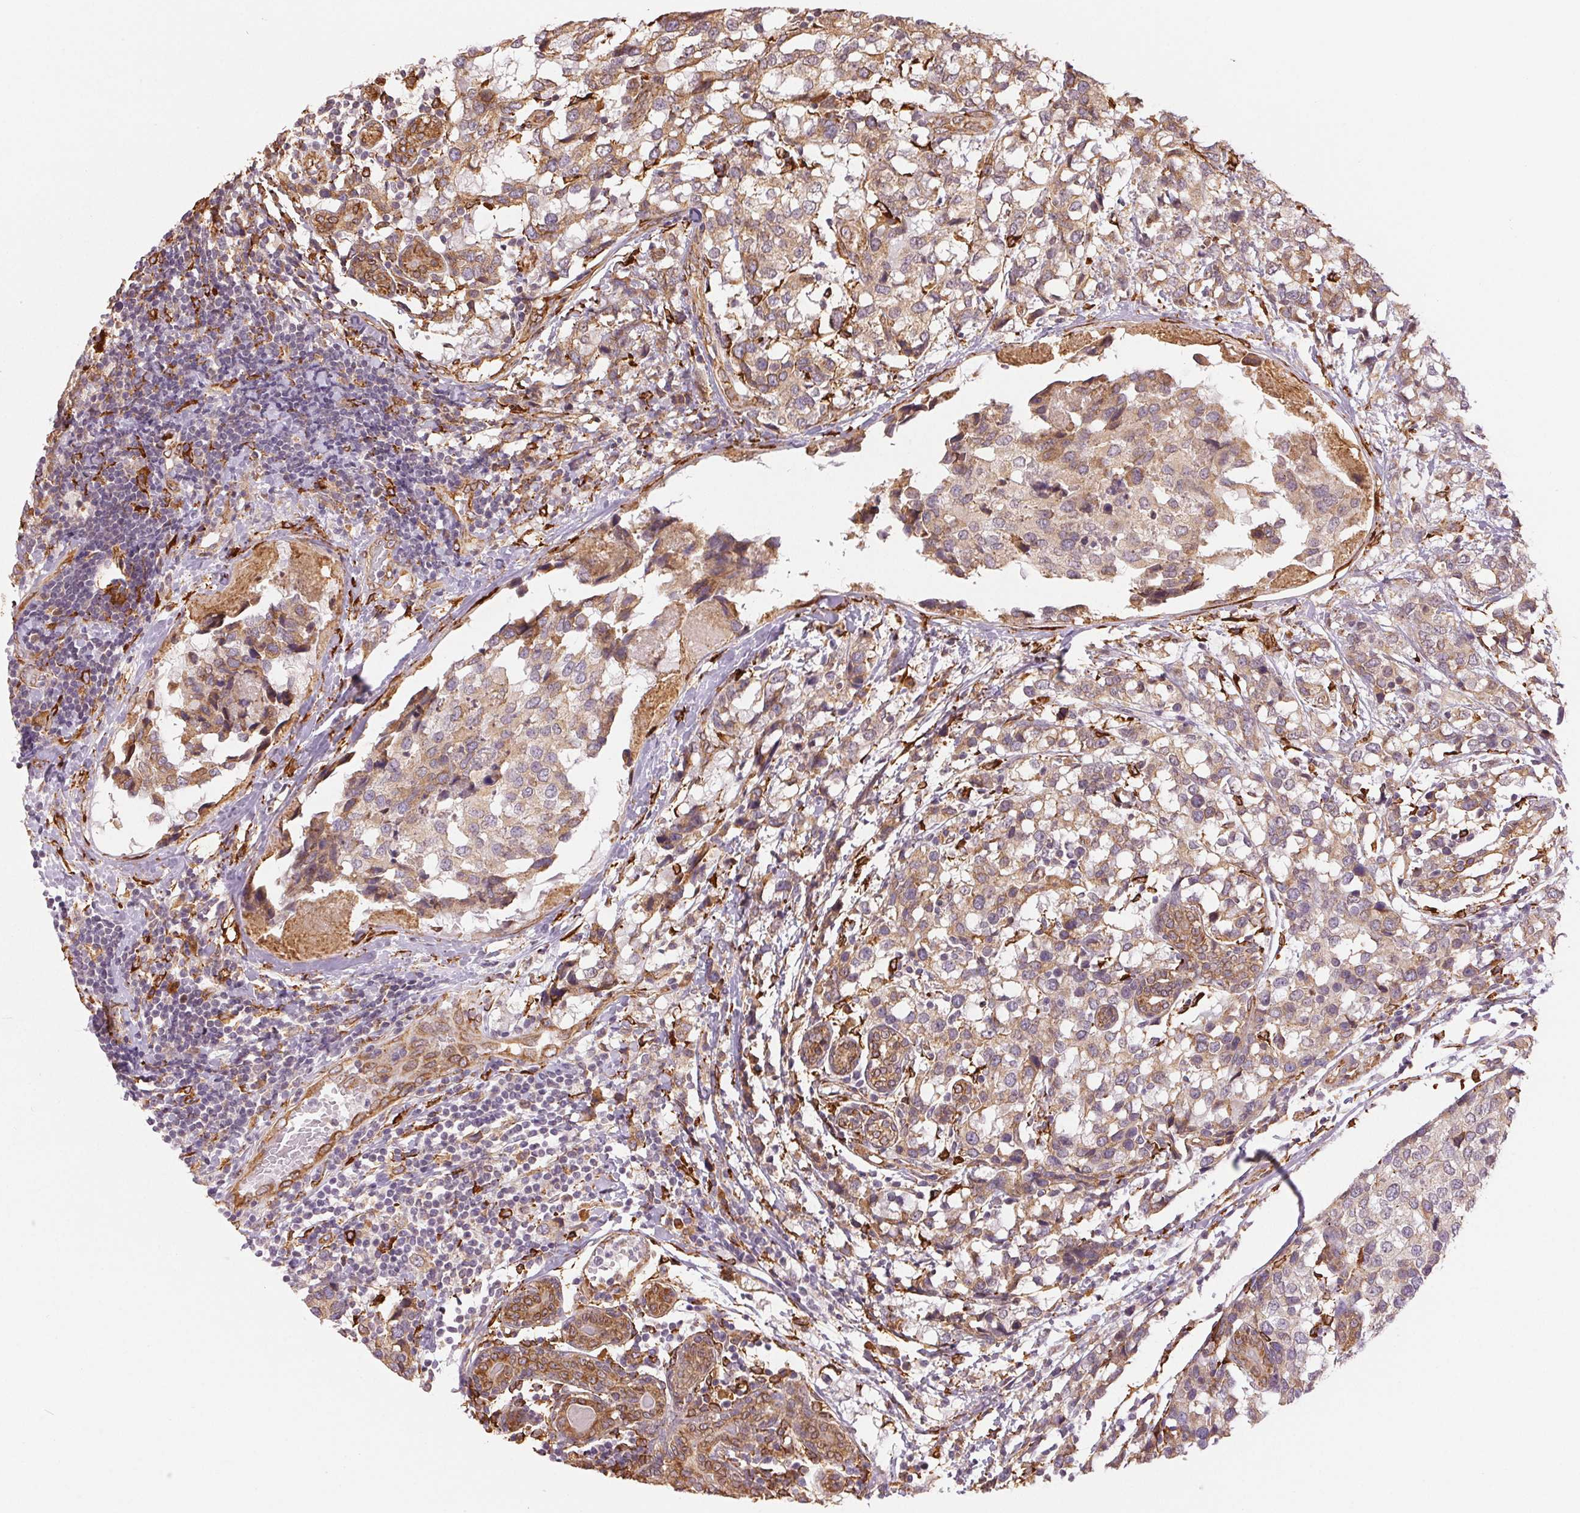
{"staining": {"intensity": "moderate", "quantity": ">75%", "location": "cytoplasmic/membranous"}, "tissue": "breast cancer", "cell_type": "Tumor cells", "image_type": "cancer", "snomed": [{"axis": "morphology", "description": "Lobular carcinoma"}, {"axis": "topography", "description": "Breast"}], "caption": "An IHC micrograph of neoplastic tissue is shown. Protein staining in brown labels moderate cytoplasmic/membranous positivity in lobular carcinoma (breast) within tumor cells.", "gene": "RCN3", "patient": {"sex": "female", "age": 59}}